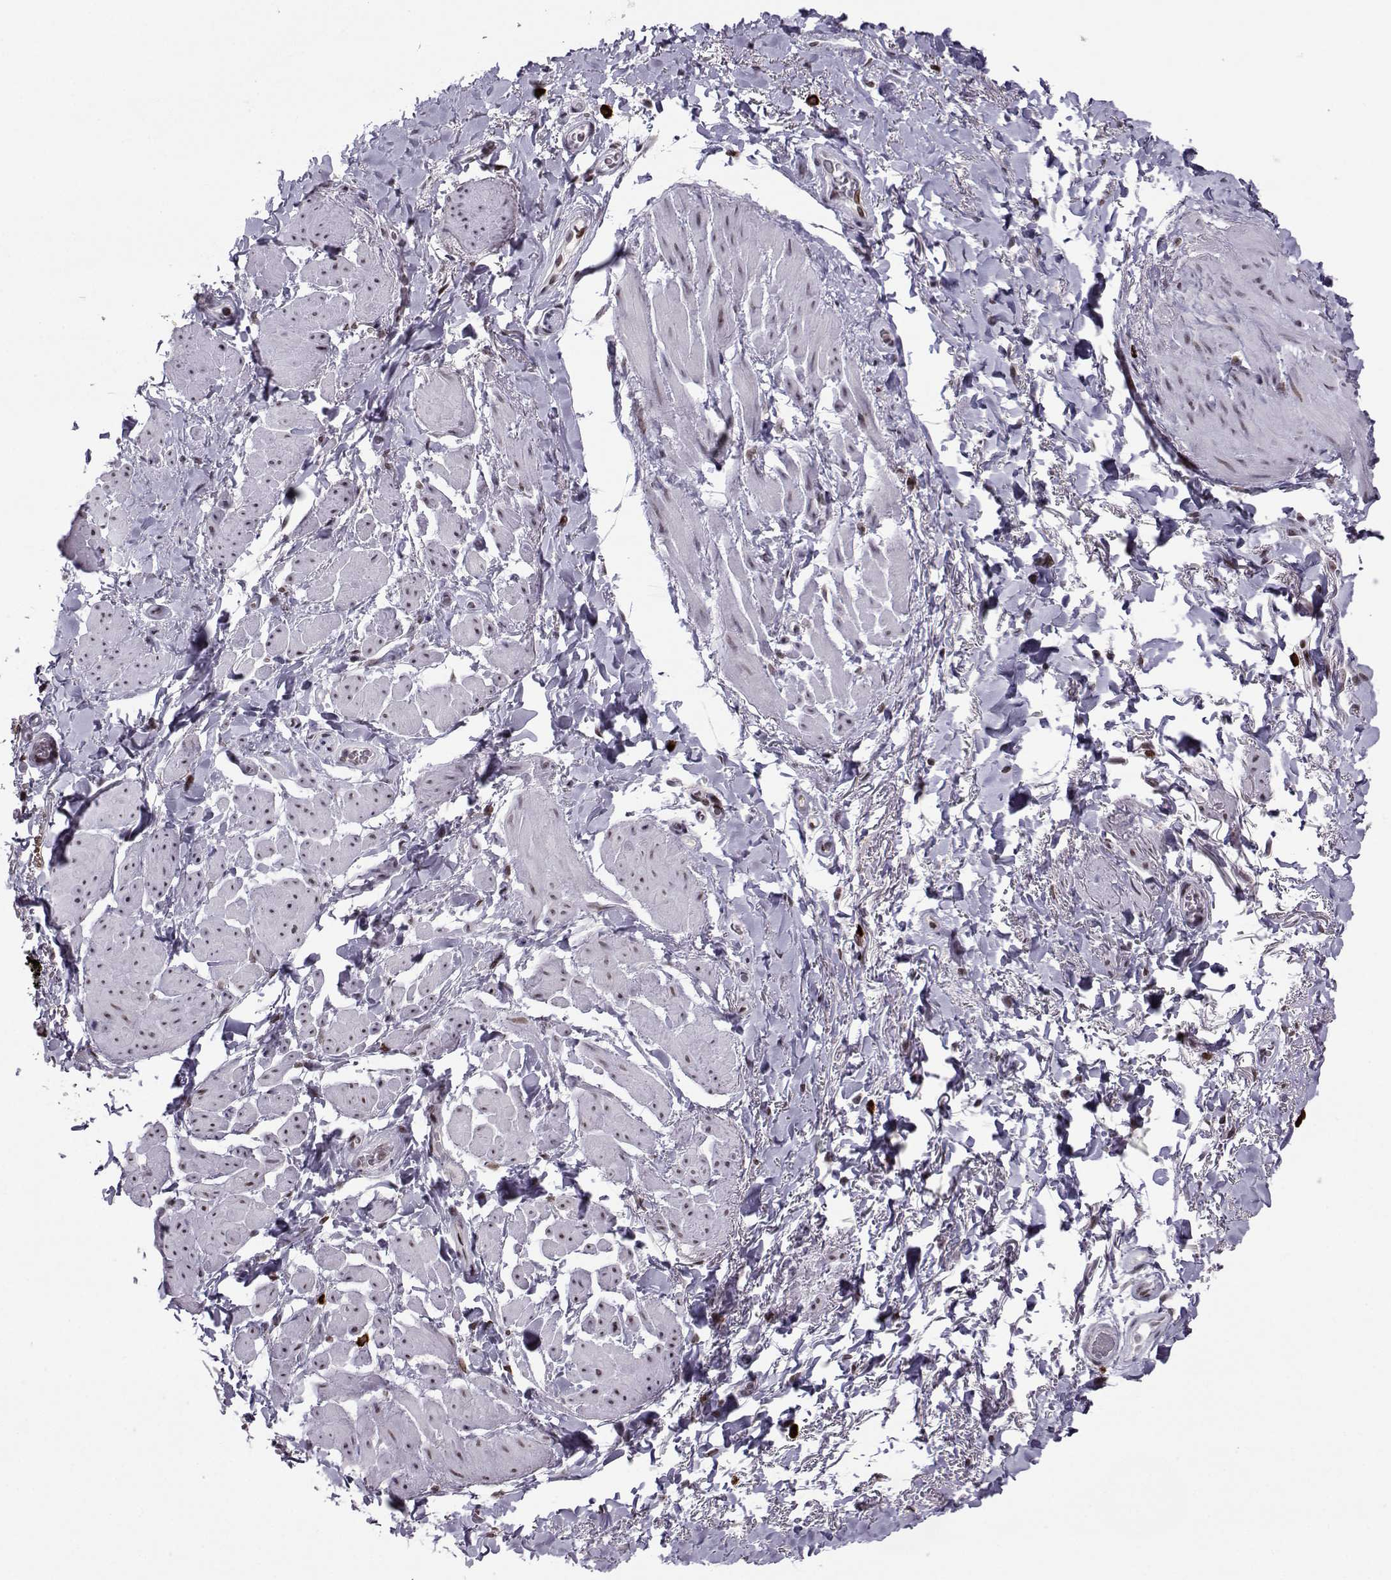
{"staining": {"intensity": "negative", "quantity": "none", "location": "none"}, "tissue": "adipose tissue", "cell_type": "Adipocytes", "image_type": "normal", "snomed": [{"axis": "morphology", "description": "Normal tissue, NOS"}, {"axis": "topography", "description": "Anal"}, {"axis": "topography", "description": "Peripheral nerve tissue"}], "caption": "IHC micrograph of normal adipose tissue: adipose tissue stained with DAB exhibits no significant protein positivity in adipocytes.", "gene": "ZNF19", "patient": {"sex": "male", "age": 53}}